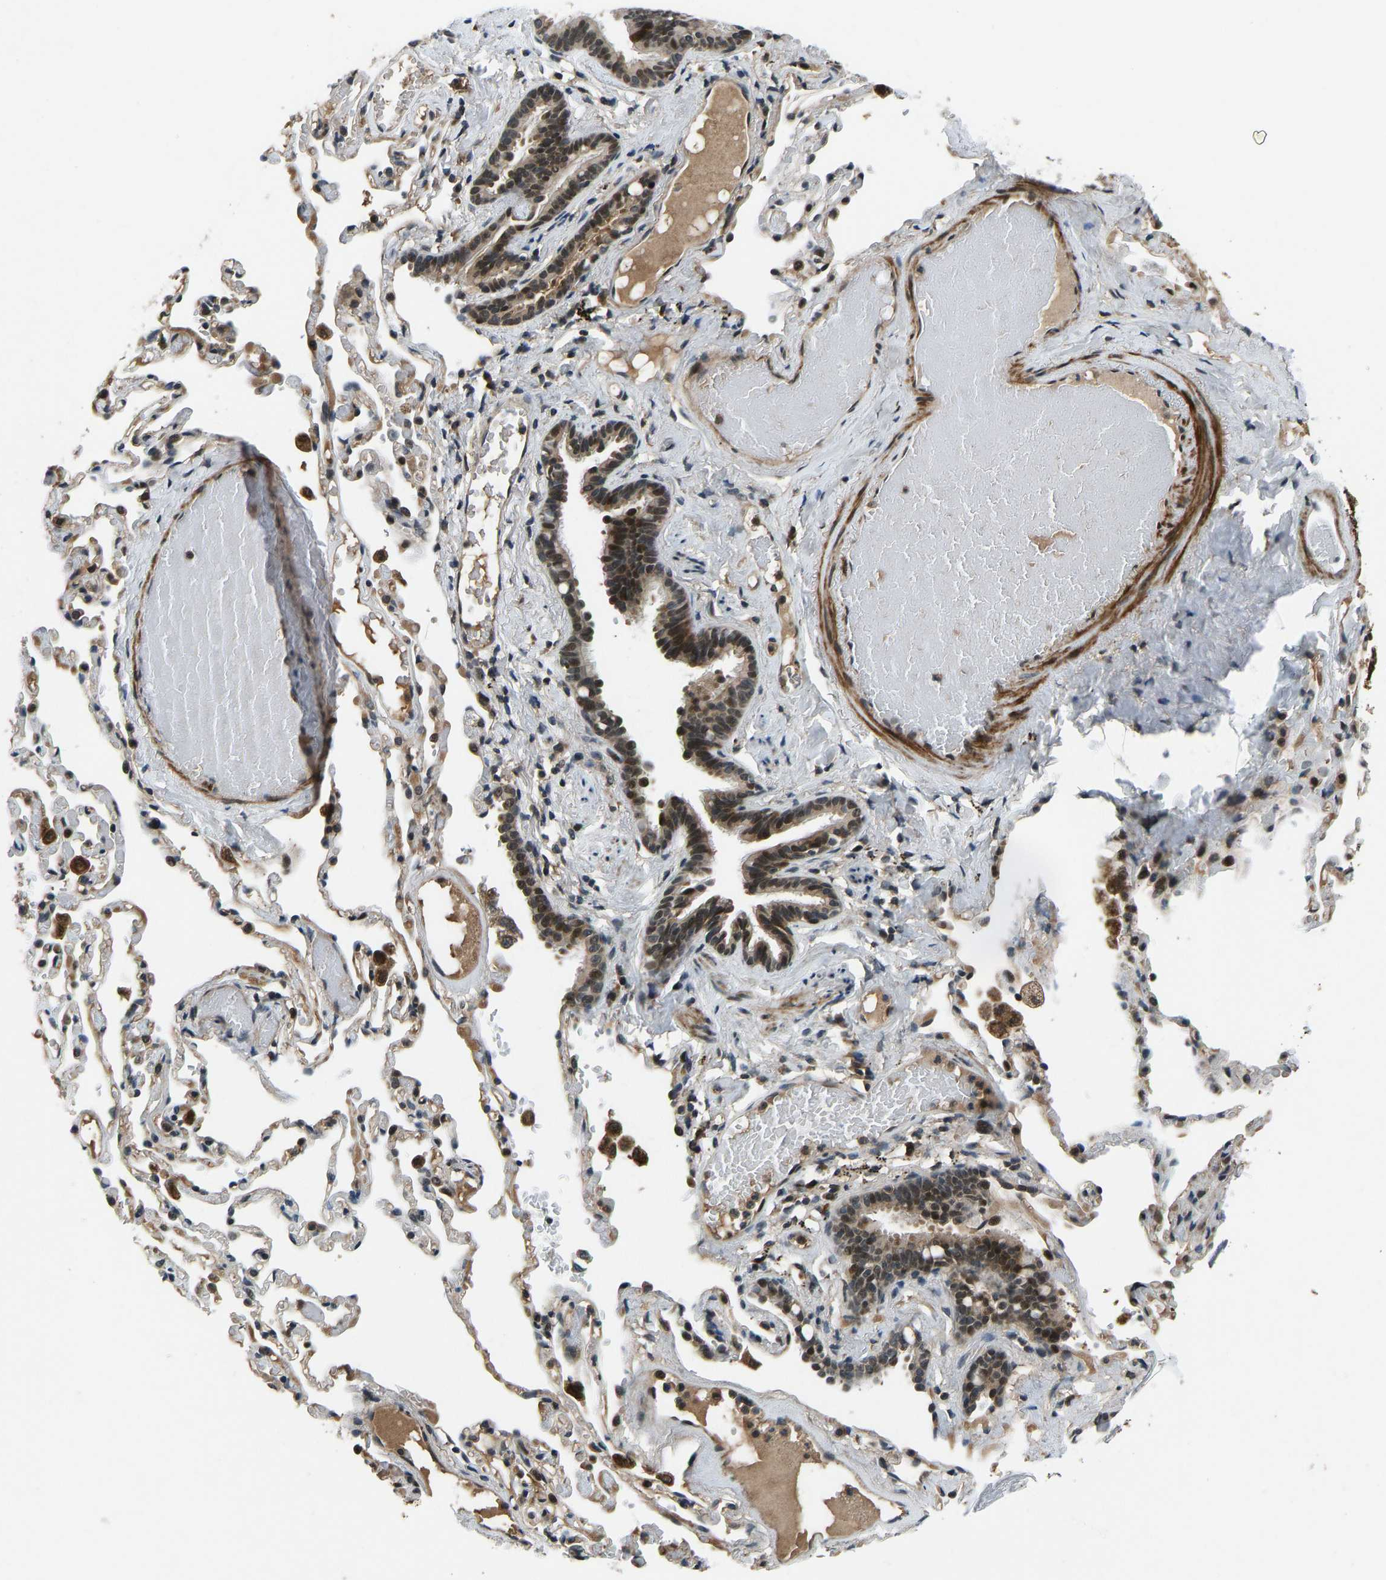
{"staining": {"intensity": "strong", "quantity": ">75%", "location": "cytoplasmic/membranous,nuclear"}, "tissue": "bronchus", "cell_type": "Respiratory epithelial cells", "image_type": "normal", "snomed": [{"axis": "morphology", "description": "Normal tissue, NOS"}, {"axis": "morphology", "description": "Inflammation, NOS"}, {"axis": "topography", "description": "Cartilage tissue"}, {"axis": "topography", "description": "Lung"}], "caption": "The image reveals immunohistochemical staining of unremarkable bronchus. There is strong cytoplasmic/membranous,nuclear staining is seen in approximately >75% of respiratory epithelial cells. Nuclei are stained in blue.", "gene": "RLIM", "patient": {"sex": "male", "age": 71}}